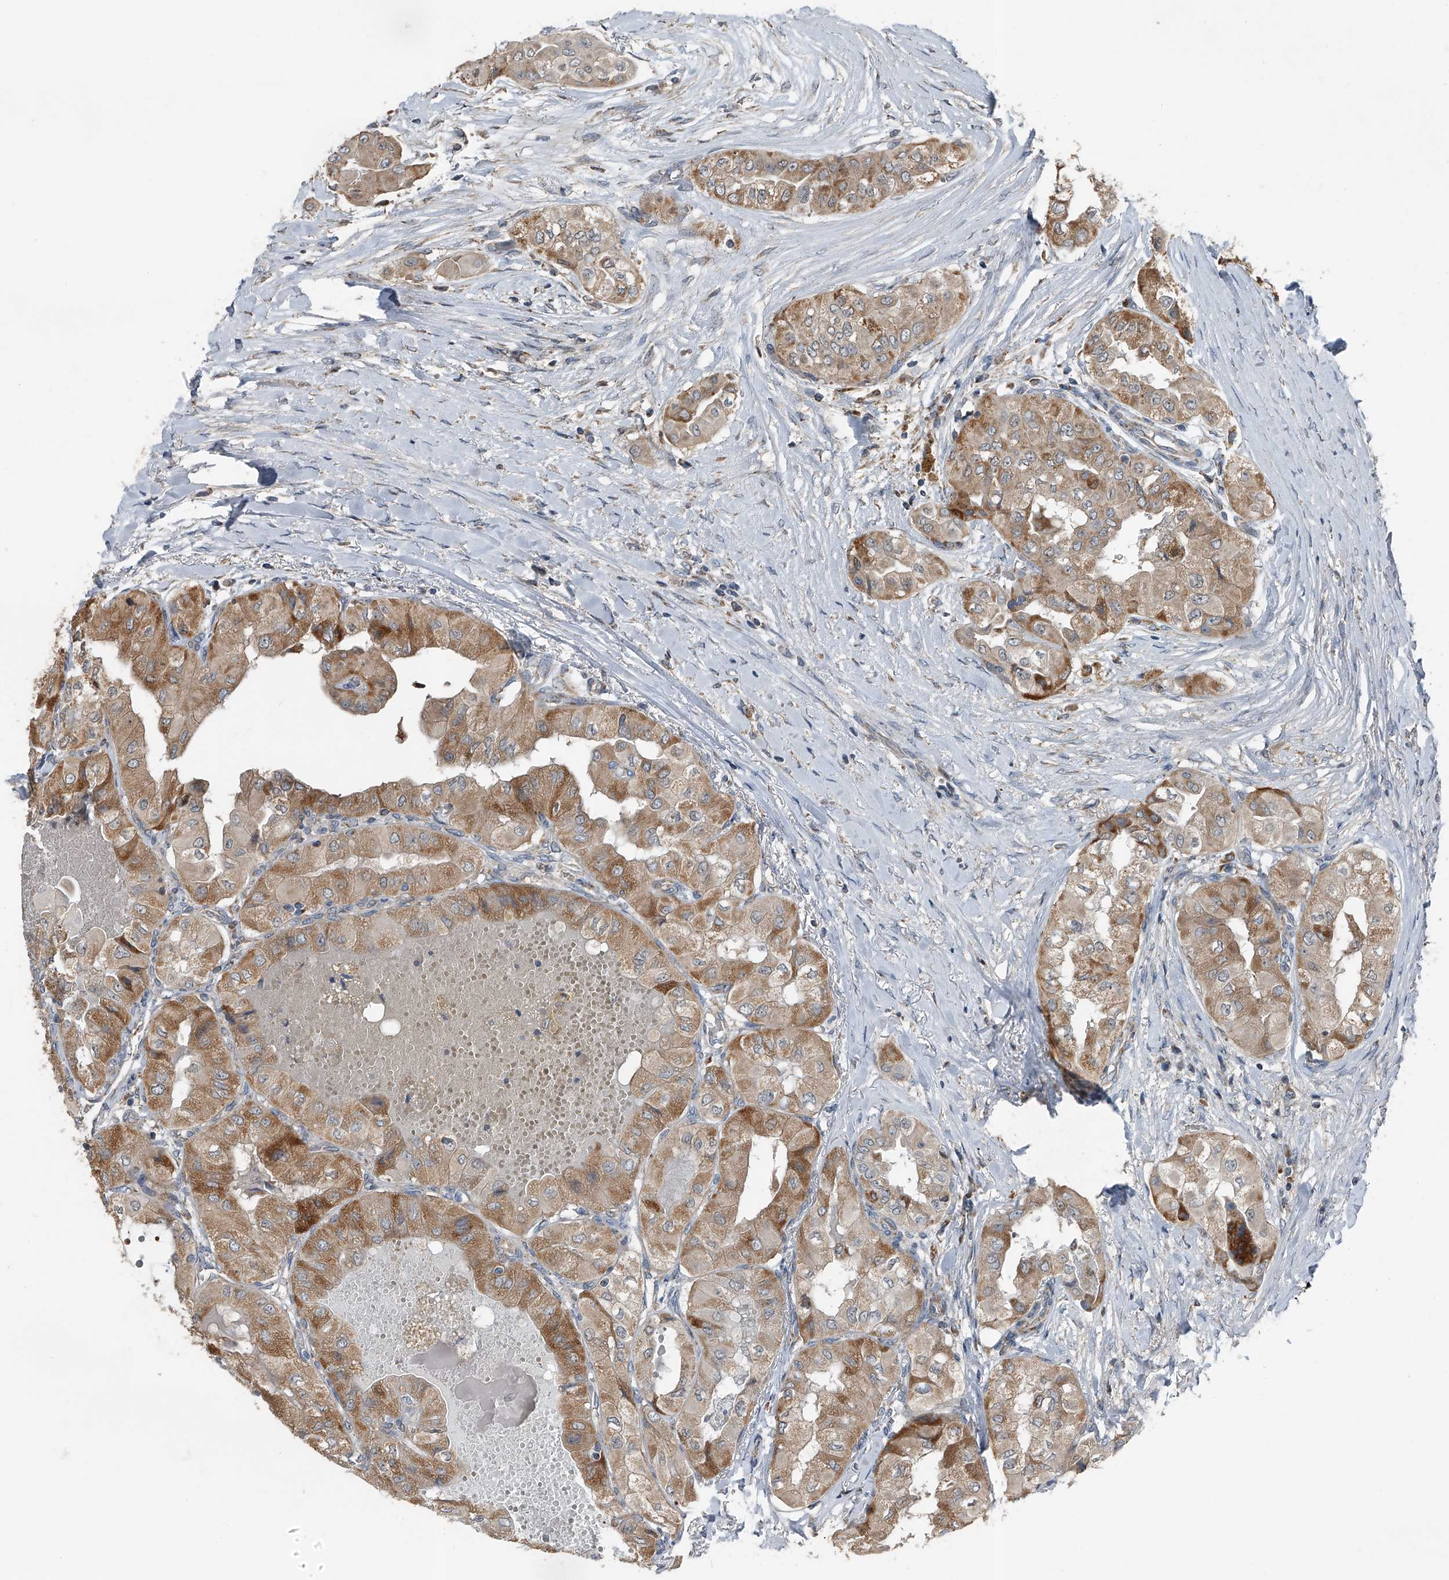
{"staining": {"intensity": "moderate", "quantity": ">75%", "location": "cytoplasmic/membranous"}, "tissue": "thyroid cancer", "cell_type": "Tumor cells", "image_type": "cancer", "snomed": [{"axis": "morphology", "description": "Papillary adenocarcinoma, NOS"}, {"axis": "topography", "description": "Thyroid gland"}], "caption": "Moderate cytoplasmic/membranous protein expression is seen in approximately >75% of tumor cells in thyroid cancer.", "gene": "CHRNA7", "patient": {"sex": "female", "age": 59}}